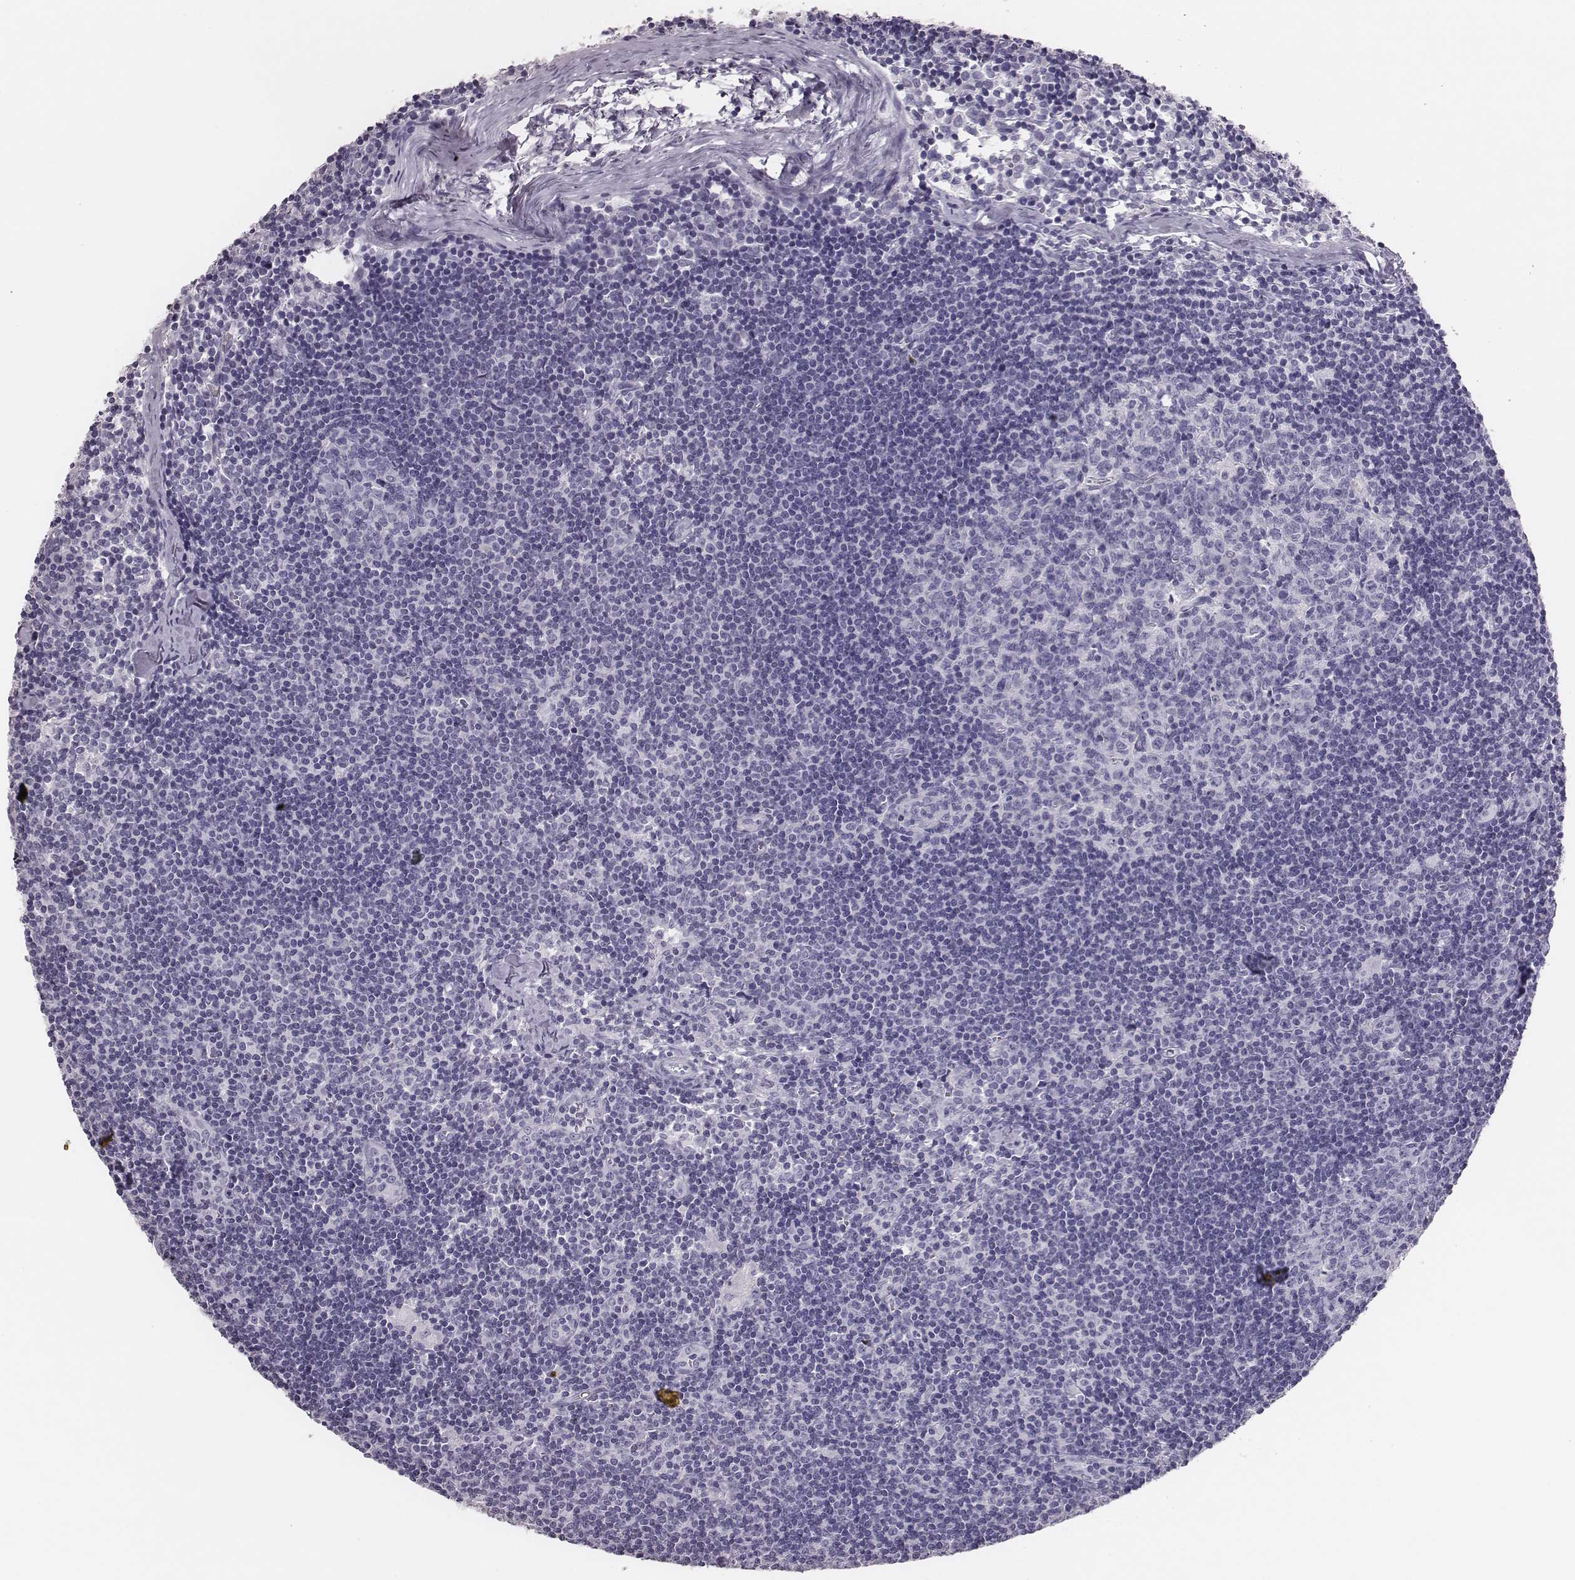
{"staining": {"intensity": "negative", "quantity": "none", "location": "none"}, "tissue": "lymph node", "cell_type": "Germinal center cells", "image_type": "normal", "snomed": [{"axis": "morphology", "description": "Normal tissue, NOS"}, {"axis": "topography", "description": "Lymph node"}], "caption": "Germinal center cells show no significant positivity in unremarkable lymph node.", "gene": "H1", "patient": {"sex": "female", "age": 52}}